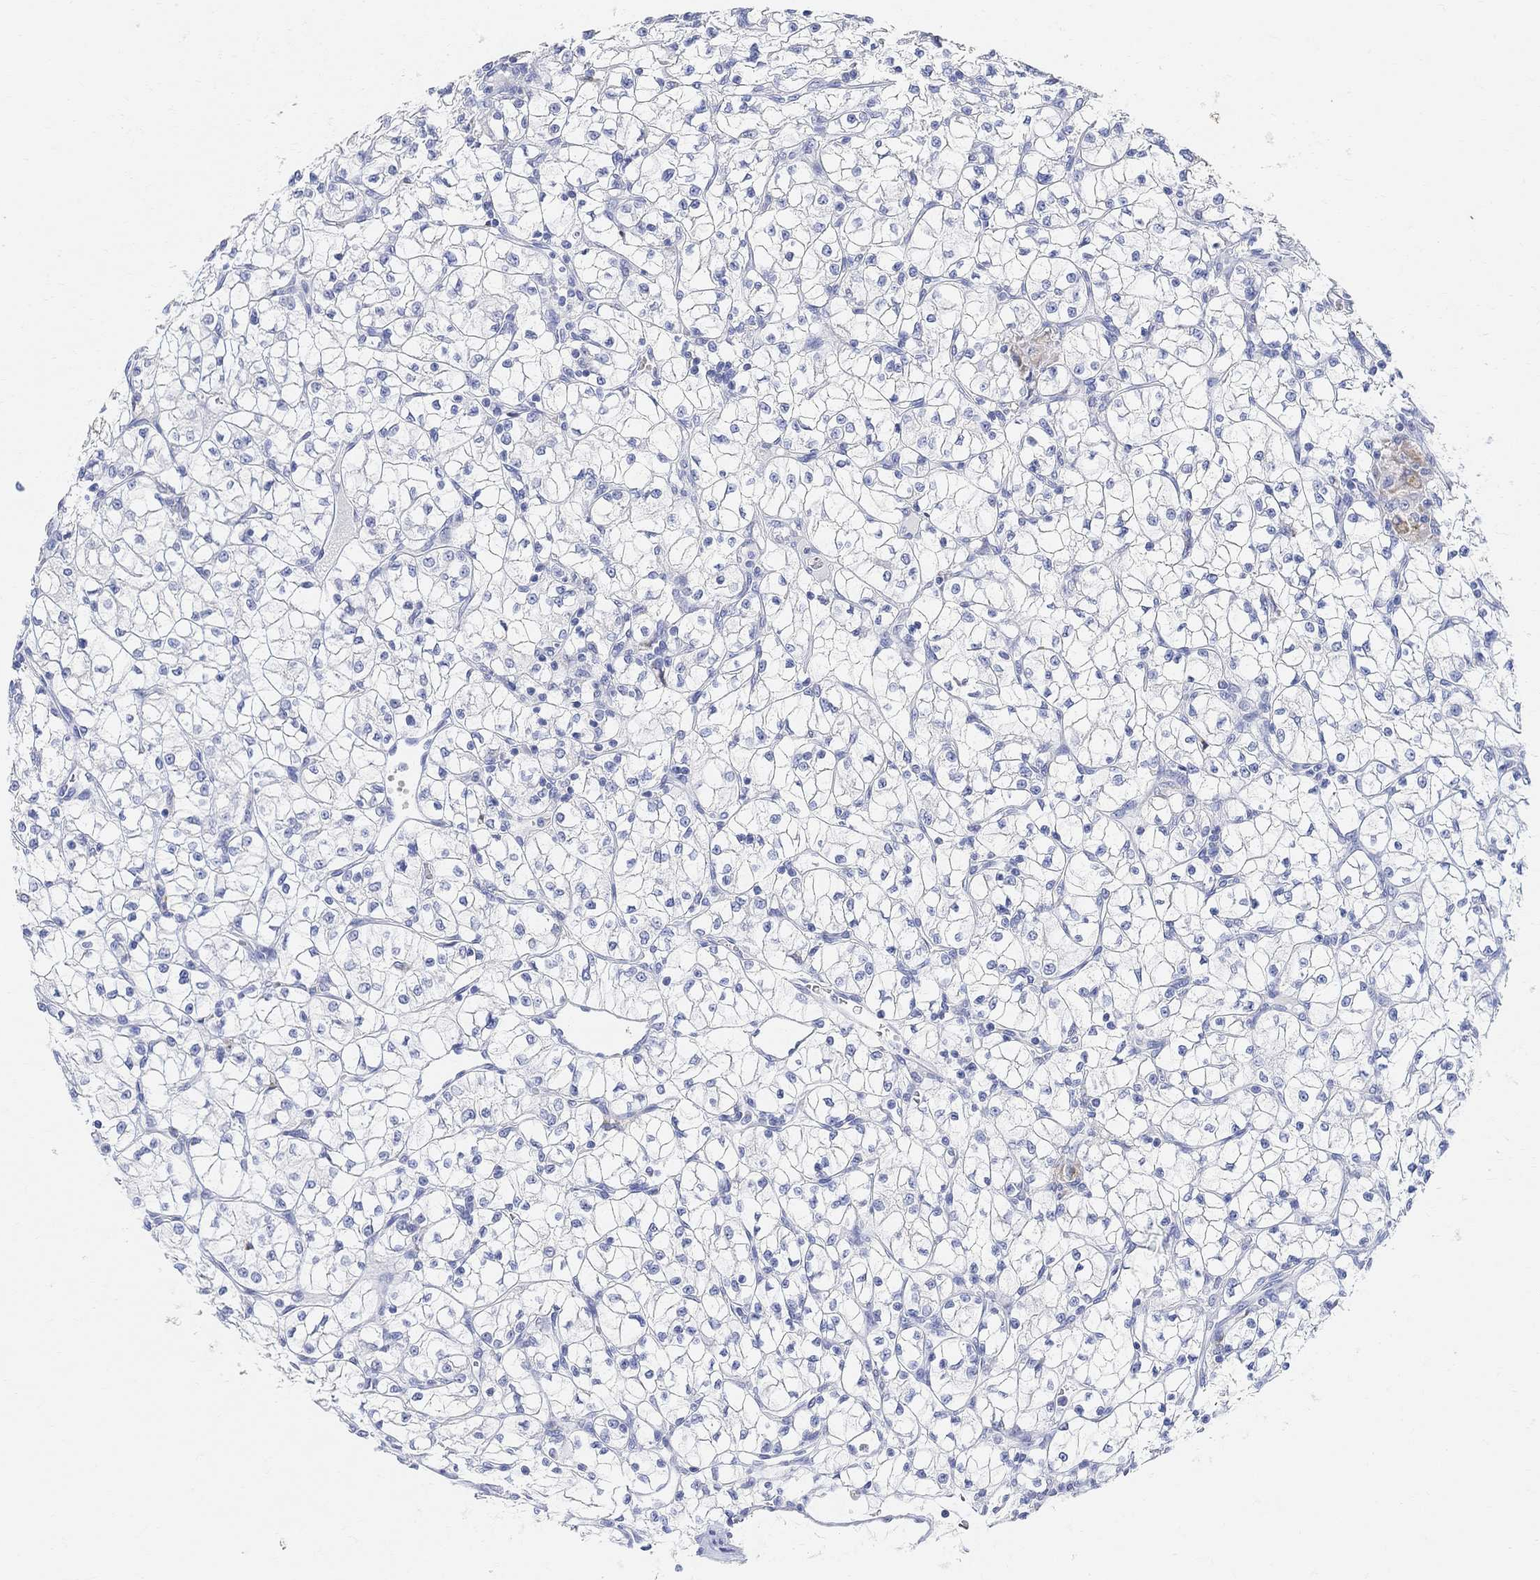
{"staining": {"intensity": "negative", "quantity": "none", "location": "none"}, "tissue": "renal cancer", "cell_type": "Tumor cells", "image_type": "cancer", "snomed": [{"axis": "morphology", "description": "Adenocarcinoma, NOS"}, {"axis": "topography", "description": "Kidney"}], "caption": "IHC of human adenocarcinoma (renal) reveals no positivity in tumor cells. (DAB immunohistochemistry visualized using brightfield microscopy, high magnification).", "gene": "RETNLB", "patient": {"sex": "female", "age": 64}}